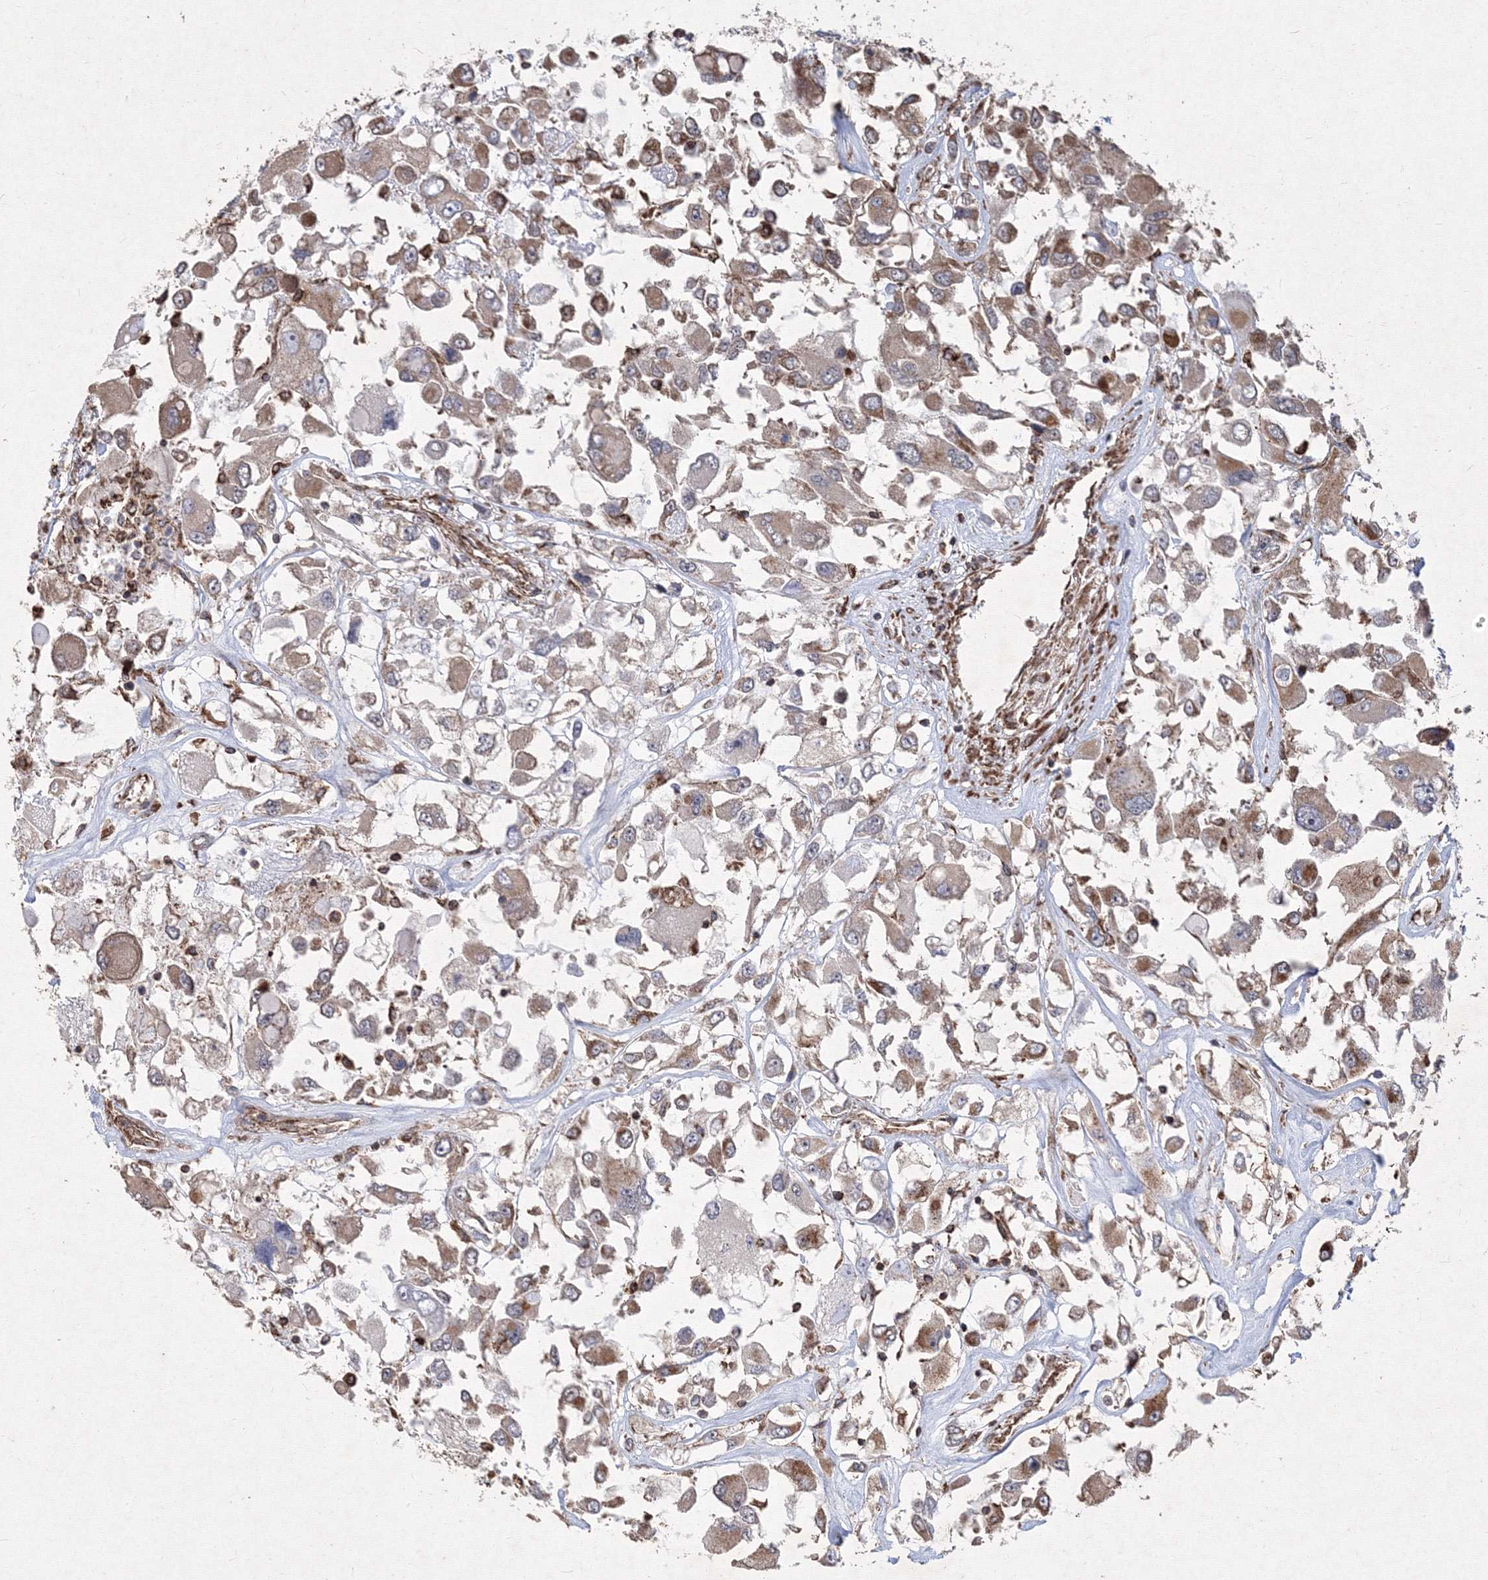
{"staining": {"intensity": "moderate", "quantity": "<25%", "location": "cytoplasmic/membranous"}, "tissue": "renal cancer", "cell_type": "Tumor cells", "image_type": "cancer", "snomed": [{"axis": "morphology", "description": "Adenocarcinoma, NOS"}, {"axis": "topography", "description": "Kidney"}], "caption": "Protein expression analysis of human renal adenocarcinoma reveals moderate cytoplasmic/membranous positivity in approximately <25% of tumor cells. (IHC, brightfield microscopy, high magnification).", "gene": "TMEM139", "patient": {"sex": "female", "age": 52}}